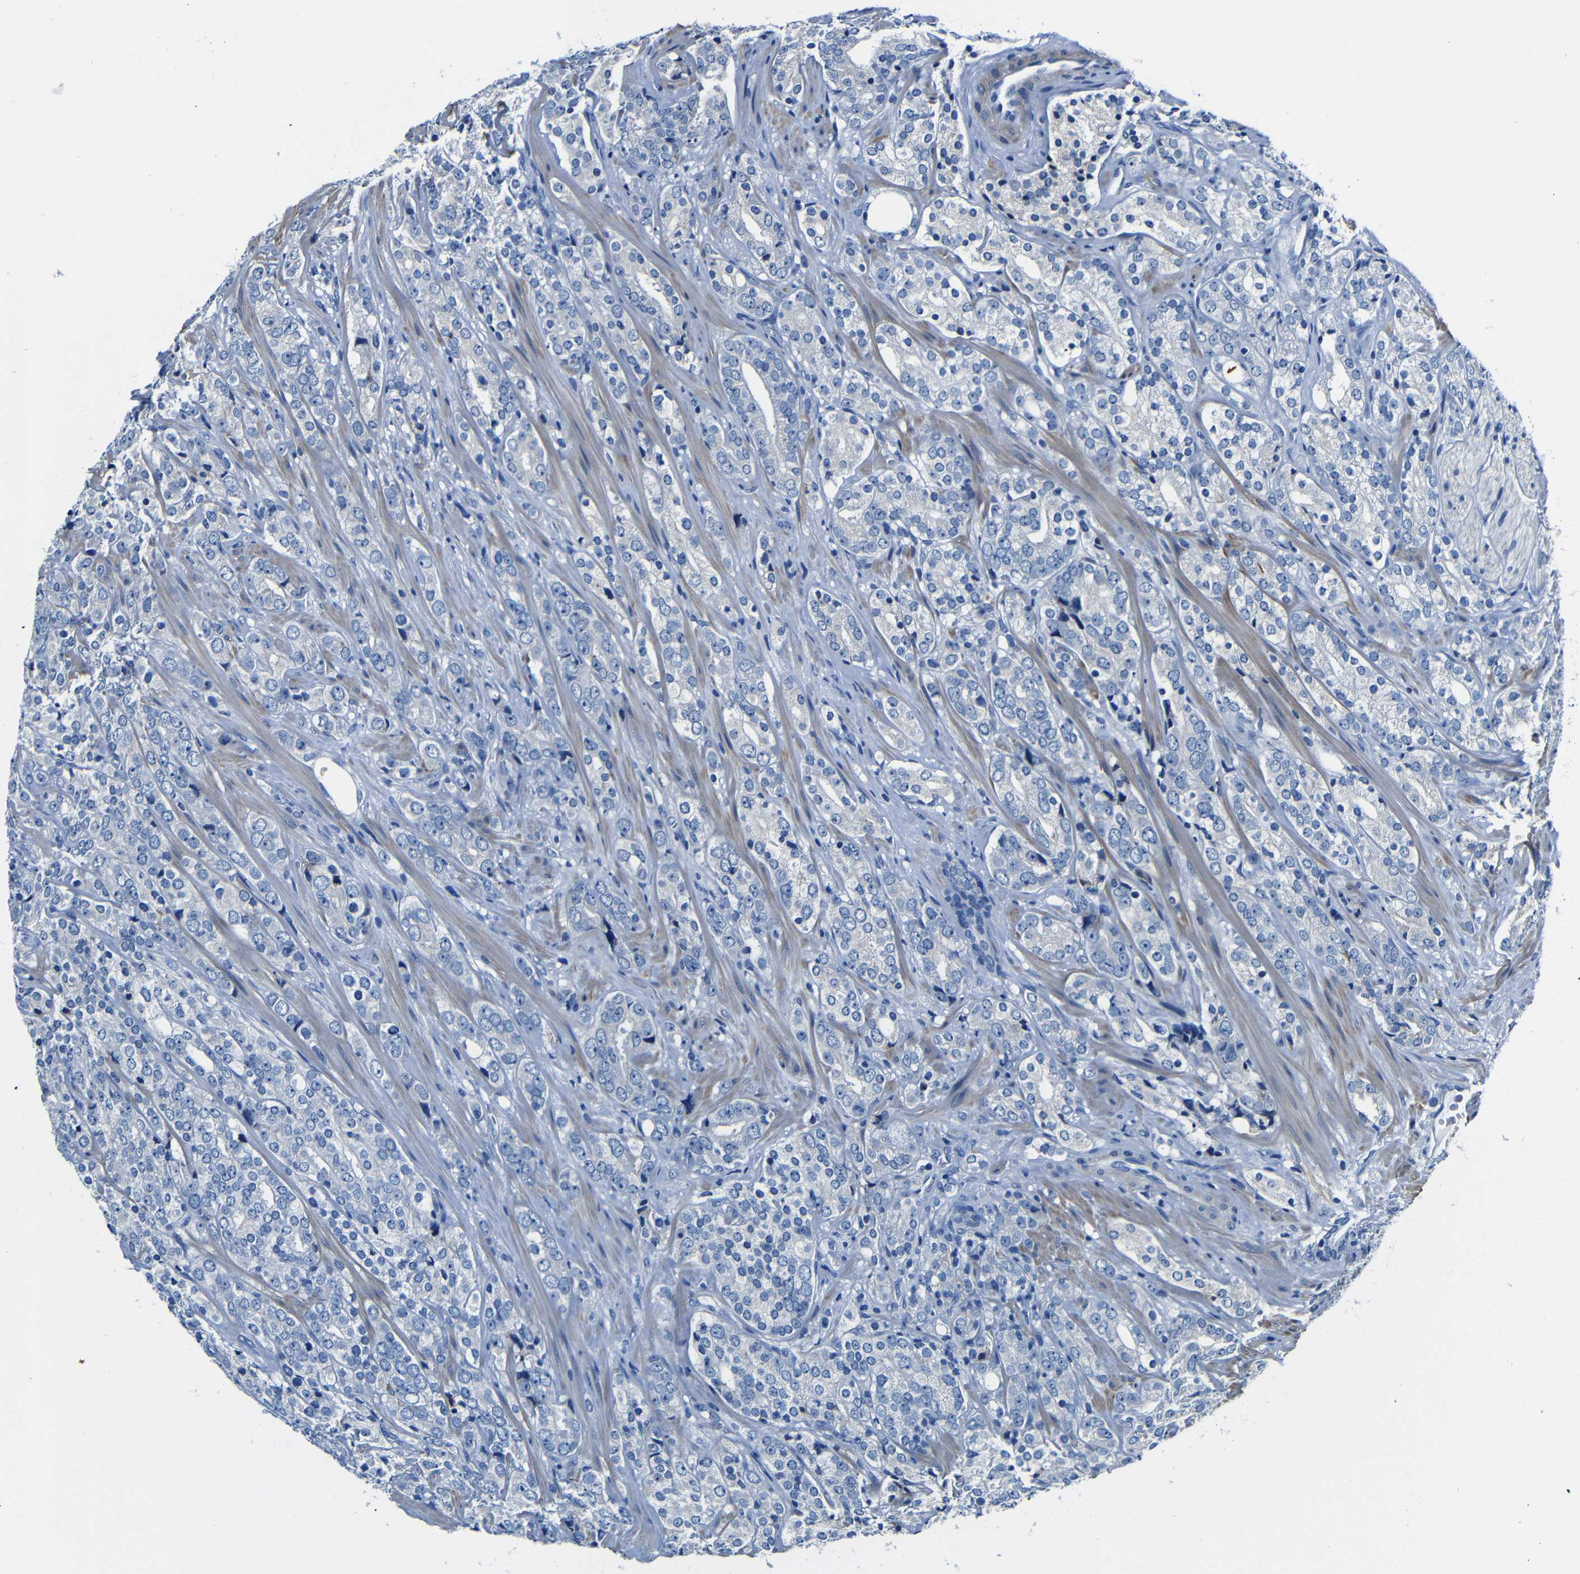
{"staining": {"intensity": "negative", "quantity": "none", "location": "none"}, "tissue": "prostate cancer", "cell_type": "Tumor cells", "image_type": "cancer", "snomed": [{"axis": "morphology", "description": "Adenocarcinoma, High grade"}, {"axis": "topography", "description": "Prostate"}], "caption": "This is an IHC photomicrograph of human prostate high-grade adenocarcinoma. There is no staining in tumor cells.", "gene": "TNFAIP1", "patient": {"sex": "male", "age": 71}}